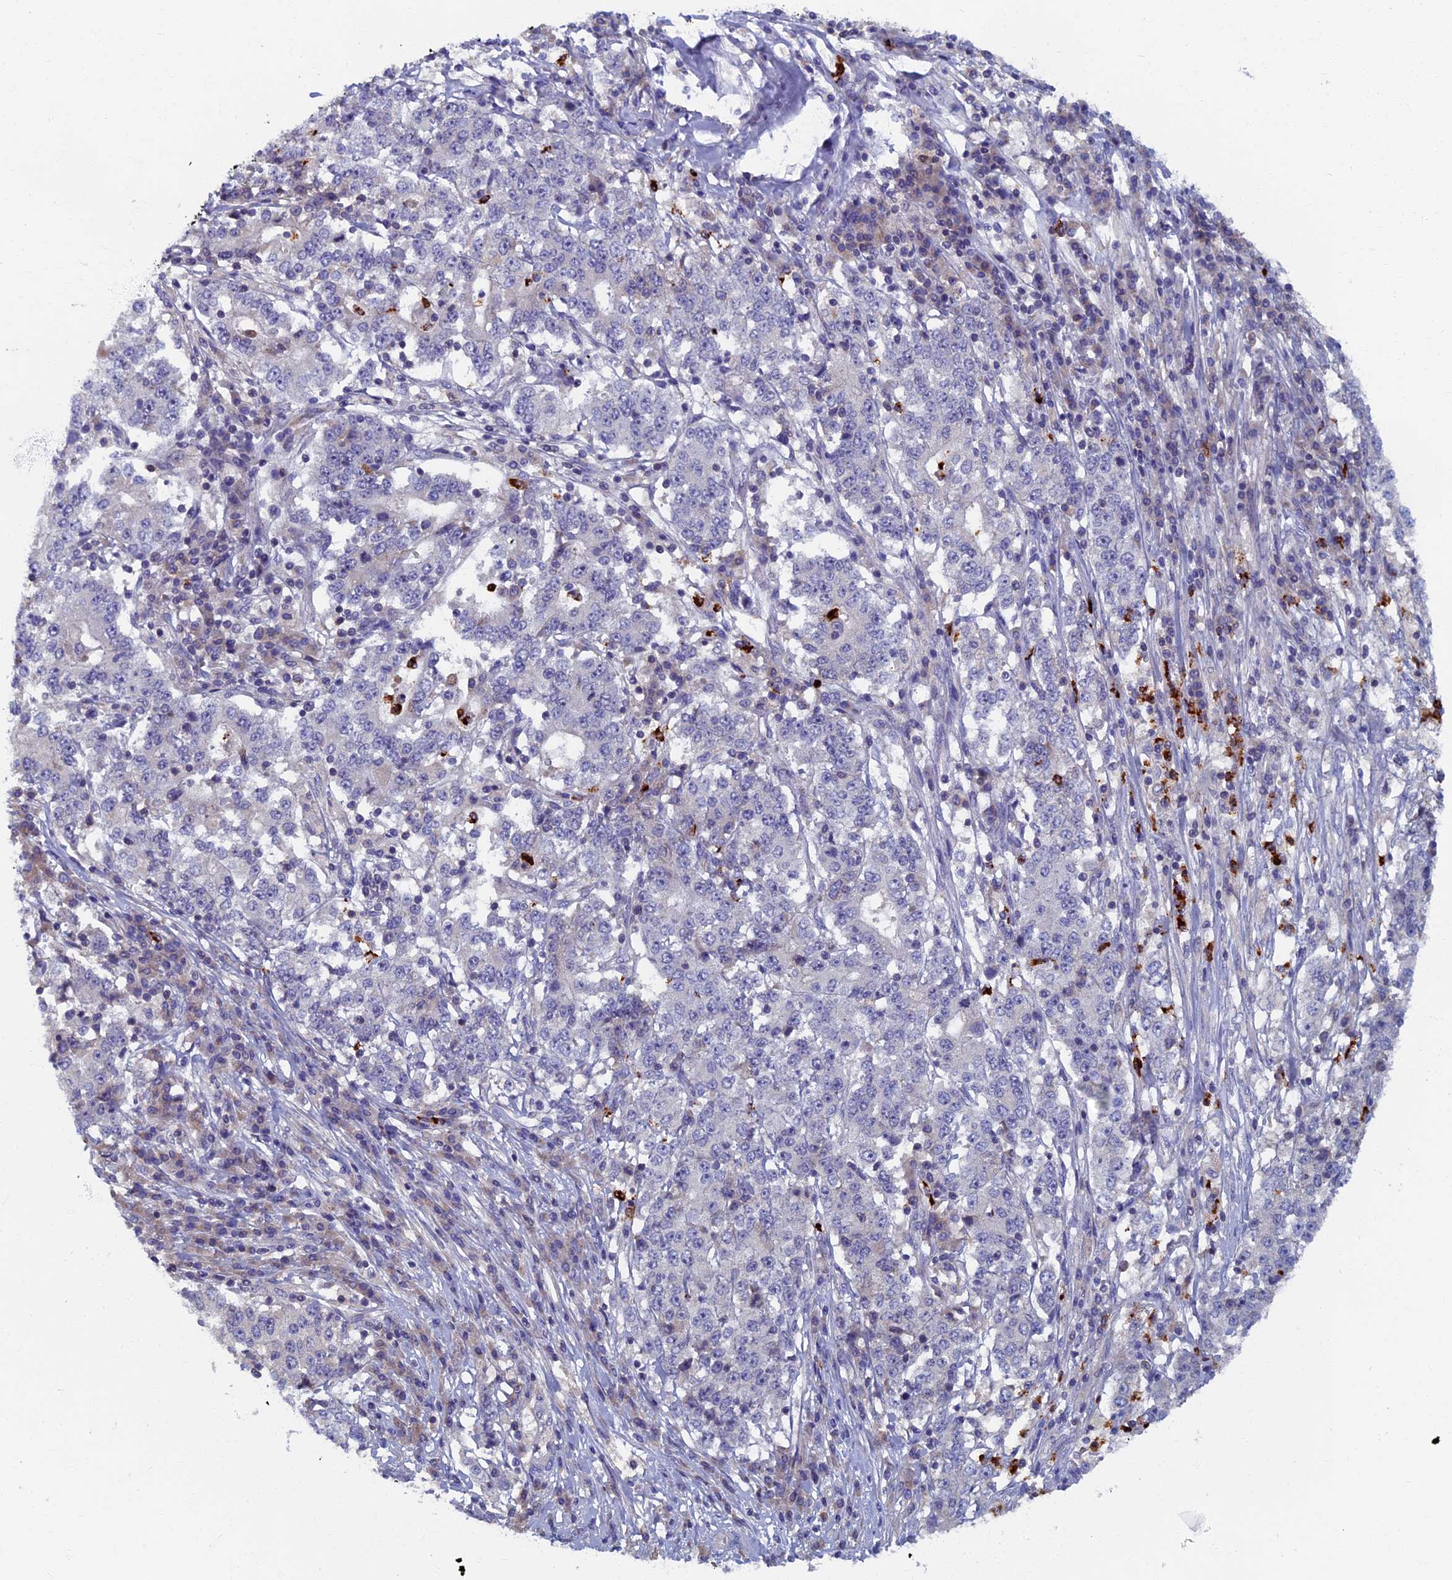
{"staining": {"intensity": "negative", "quantity": "none", "location": "none"}, "tissue": "stomach cancer", "cell_type": "Tumor cells", "image_type": "cancer", "snomed": [{"axis": "morphology", "description": "Adenocarcinoma, NOS"}, {"axis": "topography", "description": "Stomach"}], "caption": "High power microscopy image of an IHC image of adenocarcinoma (stomach), revealing no significant positivity in tumor cells.", "gene": "TNK2", "patient": {"sex": "male", "age": 59}}